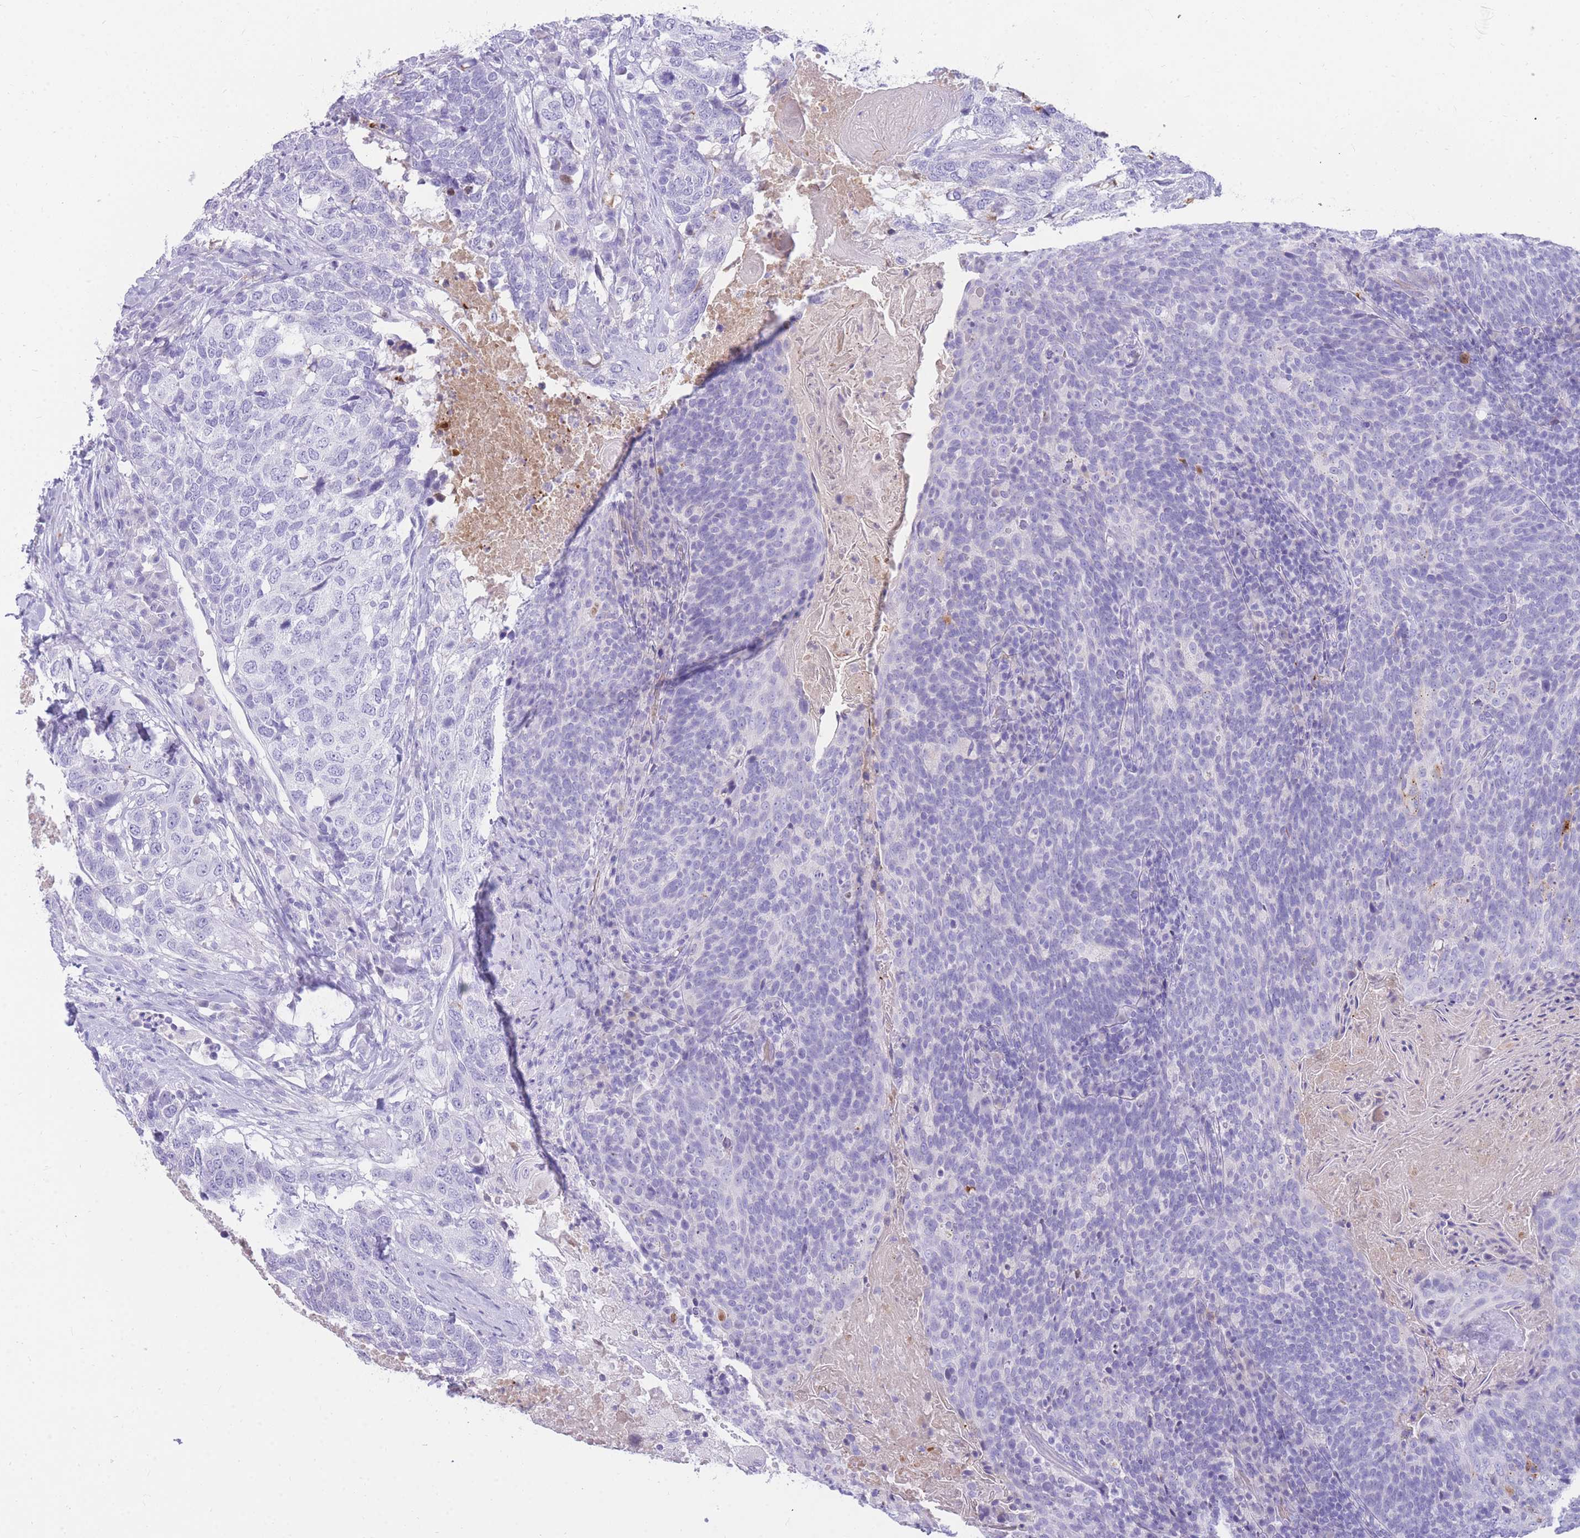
{"staining": {"intensity": "negative", "quantity": "none", "location": "none"}, "tissue": "head and neck cancer", "cell_type": "Tumor cells", "image_type": "cancer", "snomed": [{"axis": "morphology", "description": "Squamous cell carcinoma, NOS"}, {"axis": "morphology", "description": "Squamous cell carcinoma, metastatic, NOS"}, {"axis": "topography", "description": "Lymph node"}, {"axis": "topography", "description": "Head-Neck"}], "caption": "Tumor cells are negative for brown protein staining in head and neck cancer (metastatic squamous cell carcinoma).", "gene": "NKX1-2", "patient": {"sex": "male", "age": 62}}